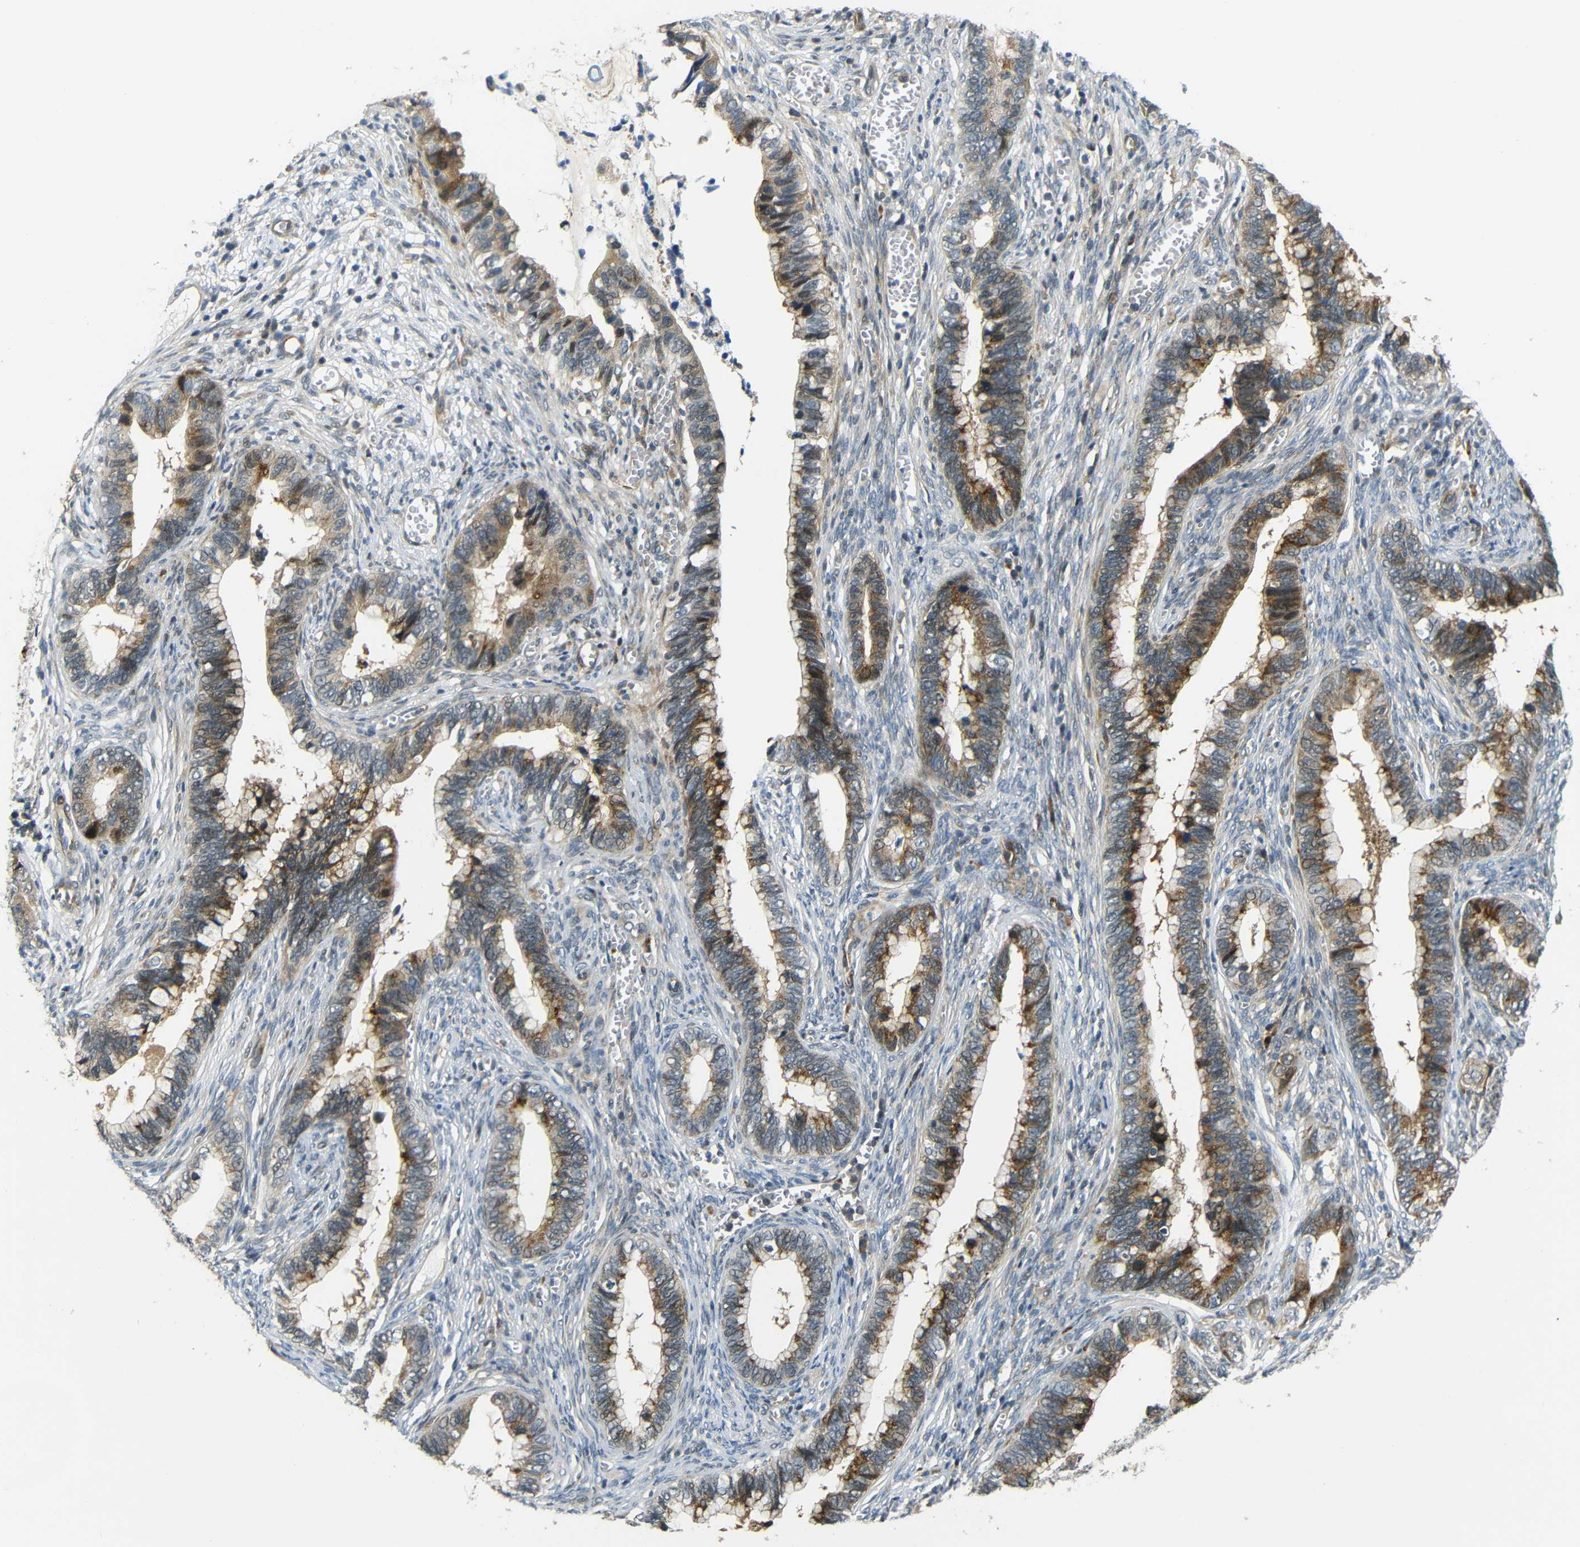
{"staining": {"intensity": "moderate", "quantity": ">75%", "location": "cytoplasmic/membranous"}, "tissue": "cervical cancer", "cell_type": "Tumor cells", "image_type": "cancer", "snomed": [{"axis": "morphology", "description": "Adenocarcinoma, NOS"}, {"axis": "topography", "description": "Cervix"}], "caption": "Moderate cytoplasmic/membranous protein staining is seen in about >75% of tumor cells in adenocarcinoma (cervical).", "gene": "SYDE1", "patient": {"sex": "female", "age": 44}}